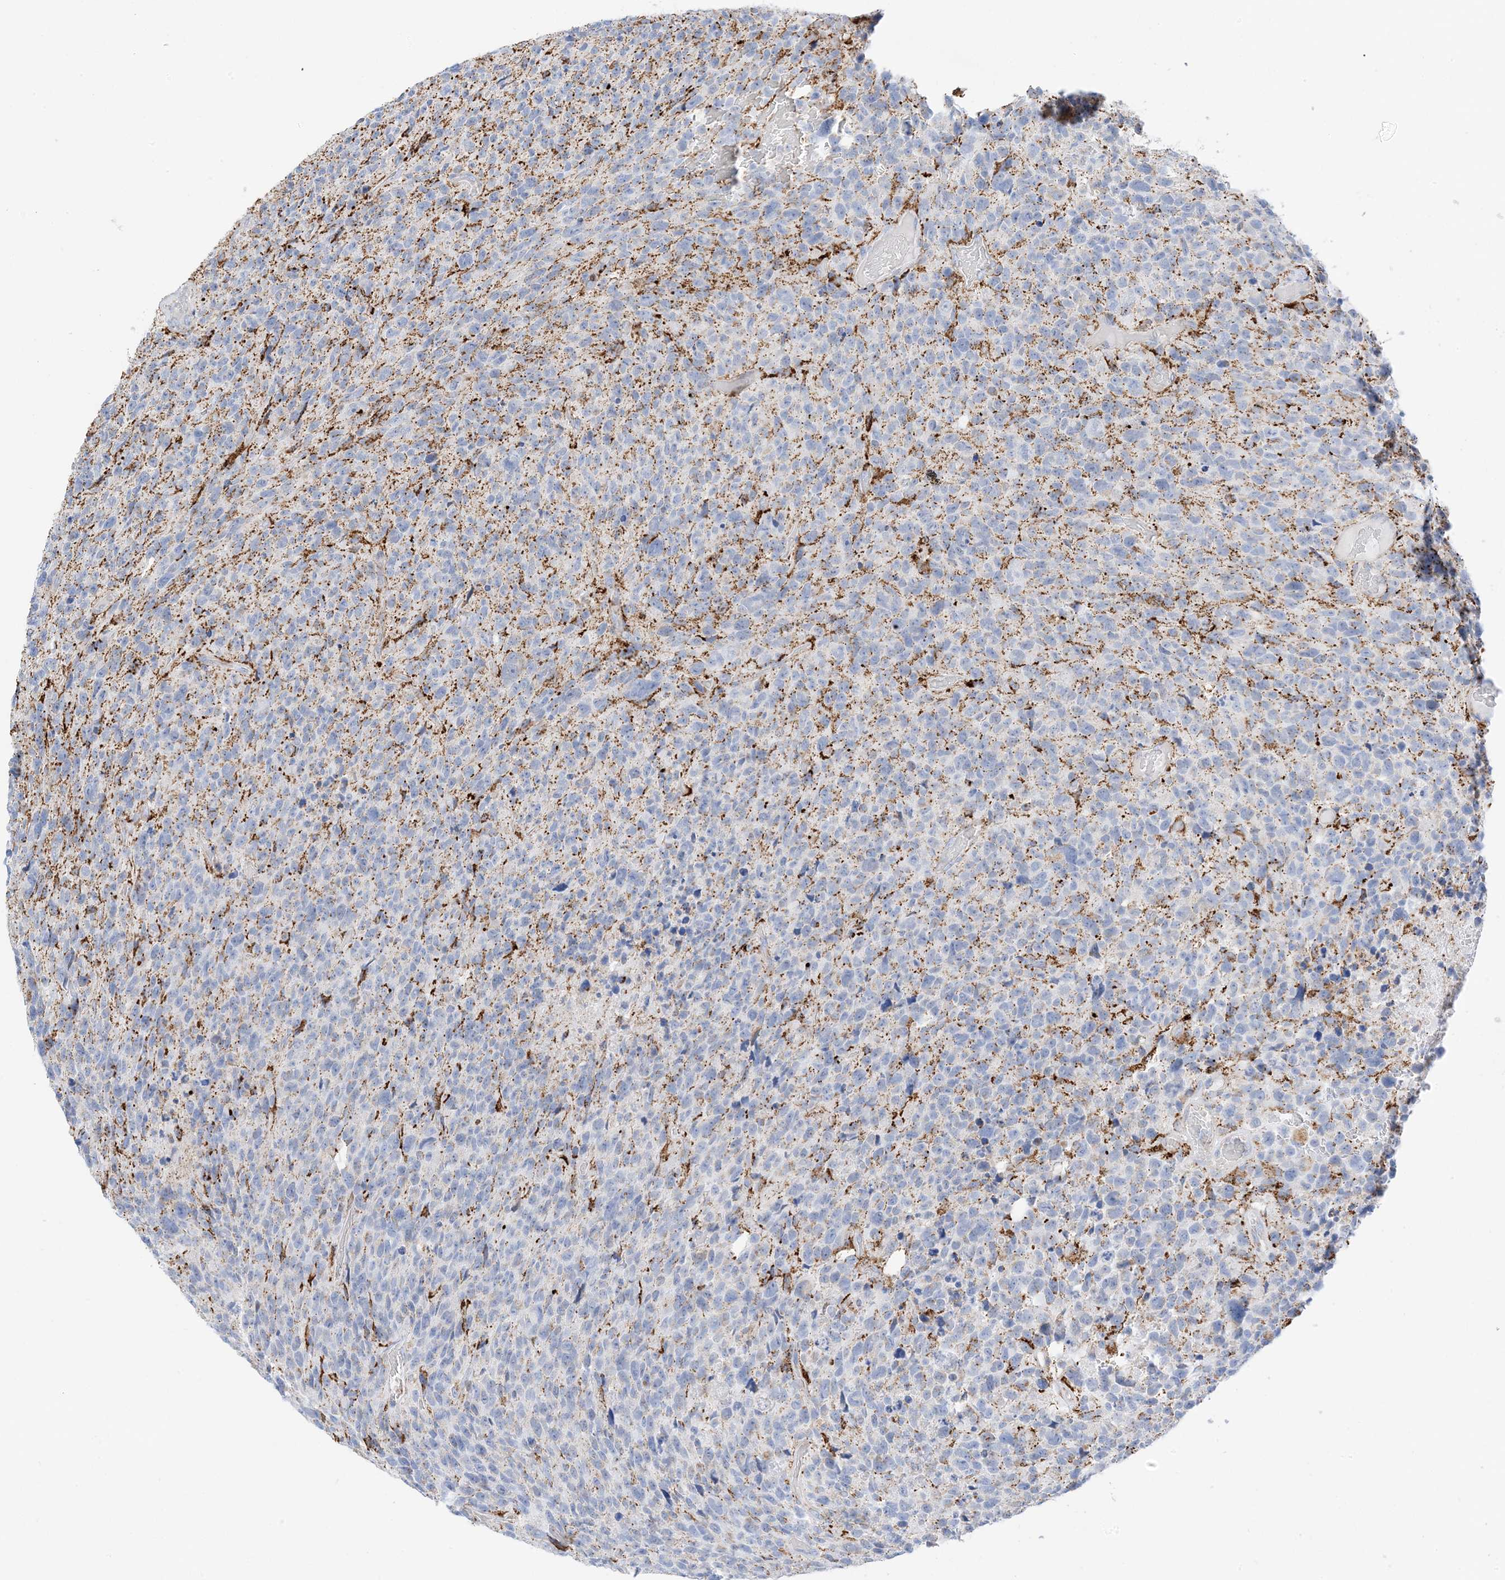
{"staining": {"intensity": "strong", "quantity": "<25%", "location": "cytoplasmic/membranous"}, "tissue": "glioma", "cell_type": "Tumor cells", "image_type": "cancer", "snomed": [{"axis": "morphology", "description": "Glioma, malignant, High grade"}, {"axis": "topography", "description": "Brain"}], "caption": "Protein expression analysis of glioma reveals strong cytoplasmic/membranous staining in approximately <25% of tumor cells.", "gene": "CAPN13", "patient": {"sex": "male", "age": 69}}